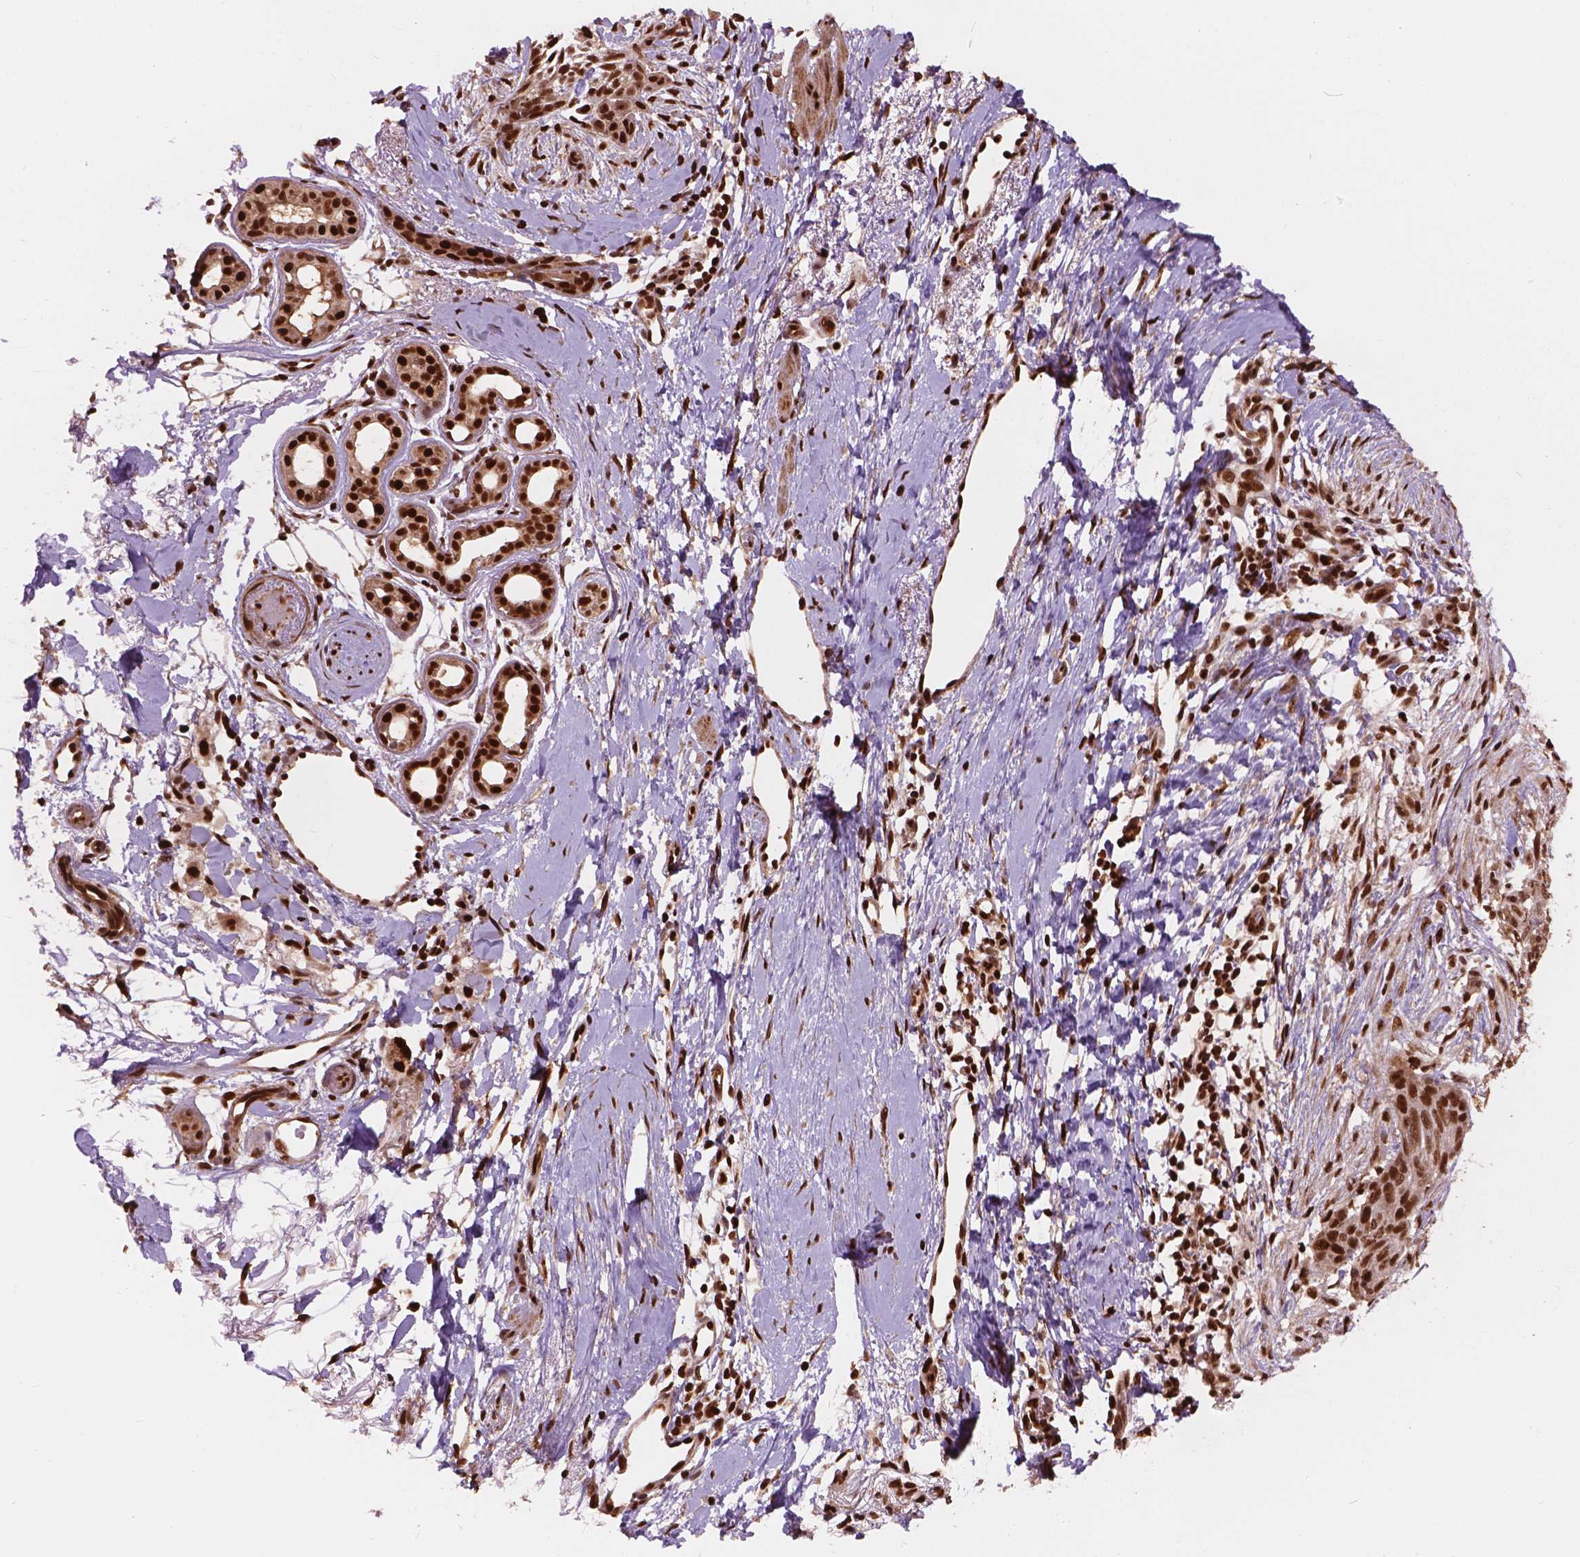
{"staining": {"intensity": "moderate", "quantity": ">75%", "location": "nuclear"}, "tissue": "skin cancer", "cell_type": "Tumor cells", "image_type": "cancer", "snomed": [{"axis": "morphology", "description": "Normal tissue, NOS"}, {"axis": "morphology", "description": "Basal cell carcinoma"}, {"axis": "topography", "description": "Skin"}], "caption": "Immunohistochemistry of human skin cancer shows medium levels of moderate nuclear positivity in approximately >75% of tumor cells.", "gene": "ANP32B", "patient": {"sex": "male", "age": 84}}